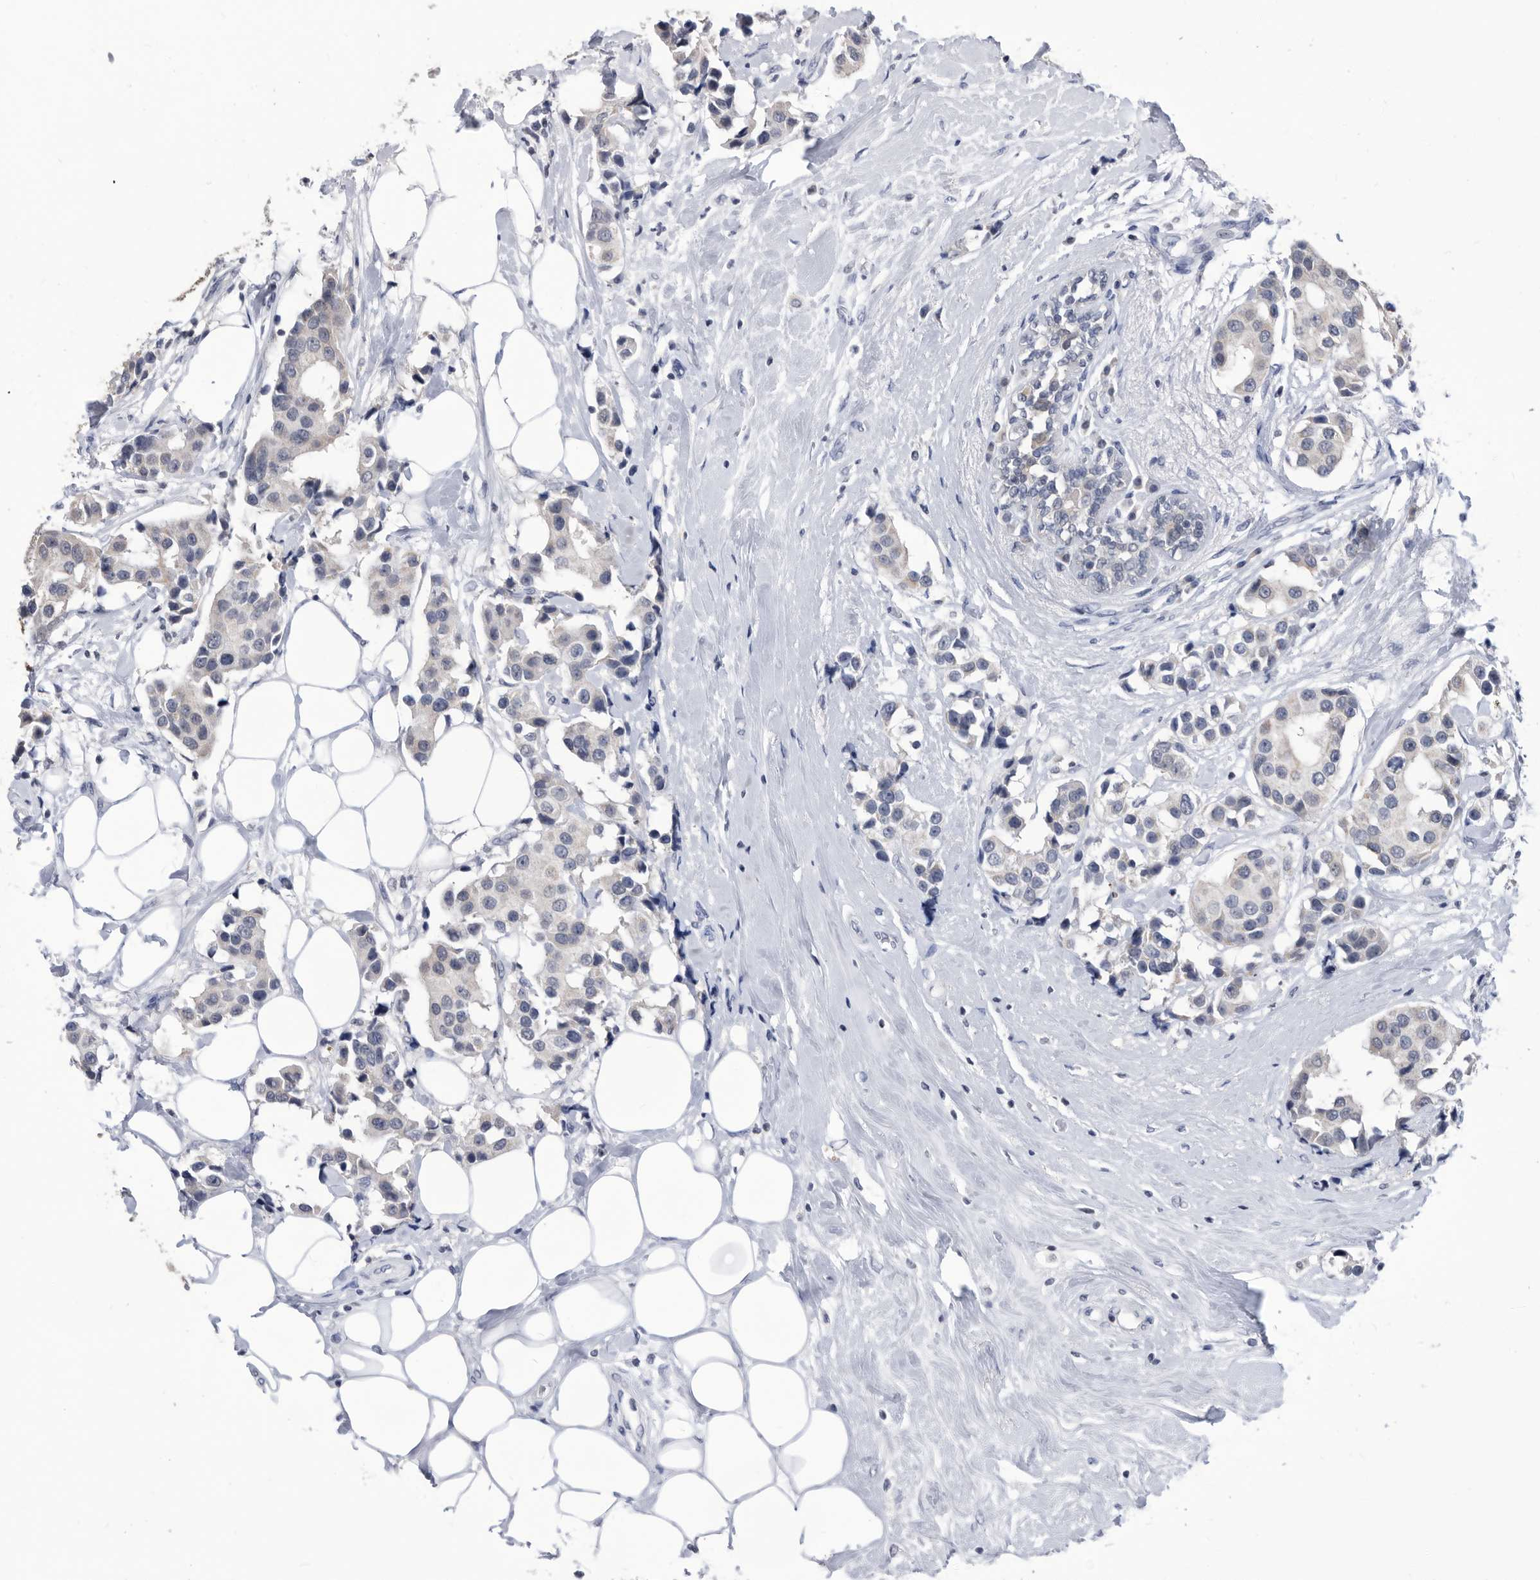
{"staining": {"intensity": "negative", "quantity": "none", "location": "none"}, "tissue": "breast cancer", "cell_type": "Tumor cells", "image_type": "cancer", "snomed": [{"axis": "morphology", "description": "Normal tissue, NOS"}, {"axis": "morphology", "description": "Duct carcinoma"}, {"axis": "topography", "description": "Breast"}], "caption": "IHC photomicrograph of neoplastic tissue: breast cancer (infiltrating ductal carcinoma) stained with DAB (3,3'-diaminobenzidine) exhibits no significant protein staining in tumor cells.", "gene": "TSTD1", "patient": {"sex": "female", "age": 39}}